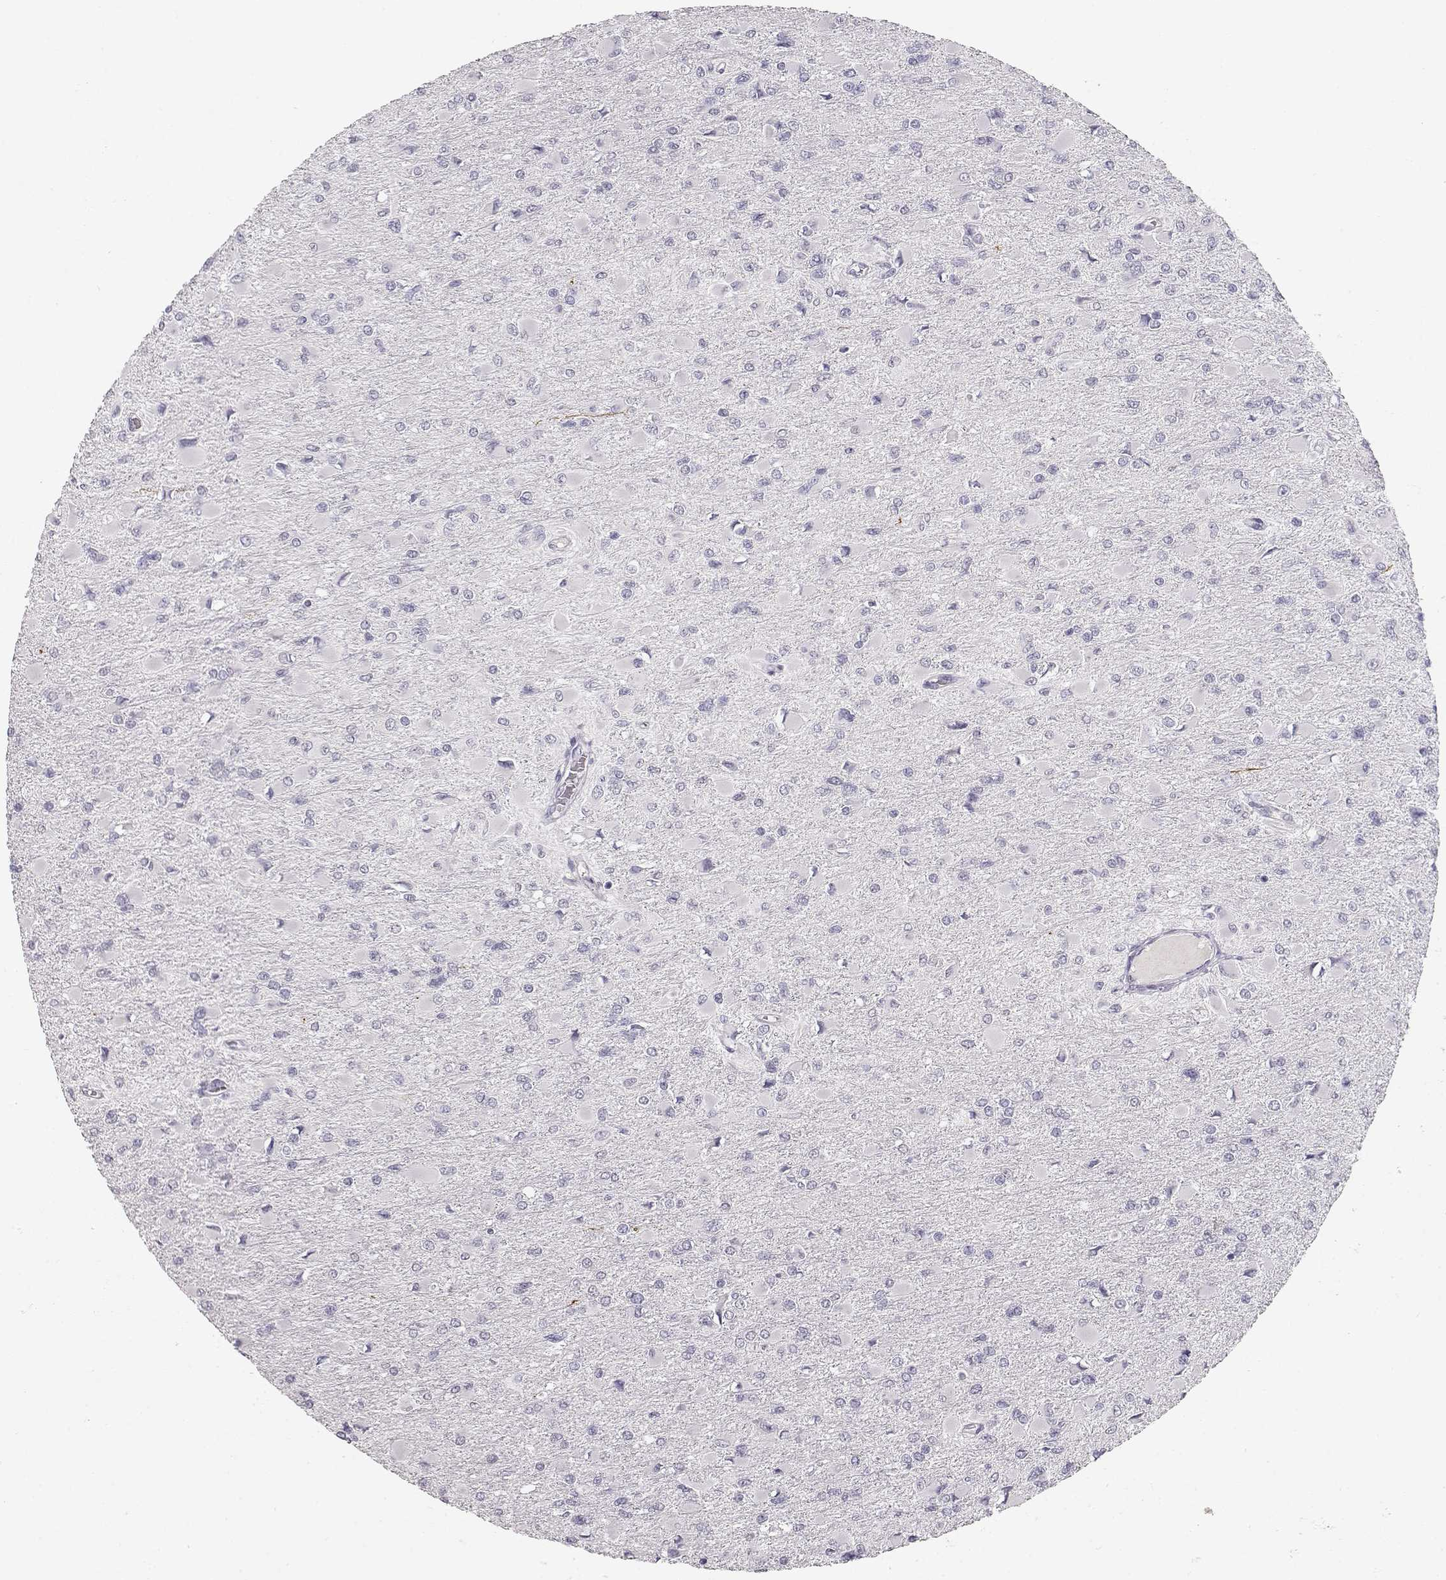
{"staining": {"intensity": "negative", "quantity": "none", "location": "none"}, "tissue": "glioma", "cell_type": "Tumor cells", "image_type": "cancer", "snomed": [{"axis": "morphology", "description": "Glioma, malignant, High grade"}, {"axis": "topography", "description": "Cerebral cortex"}], "caption": "Malignant glioma (high-grade) was stained to show a protein in brown. There is no significant staining in tumor cells.", "gene": "TPH2", "patient": {"sex": "female", "age": 36}}